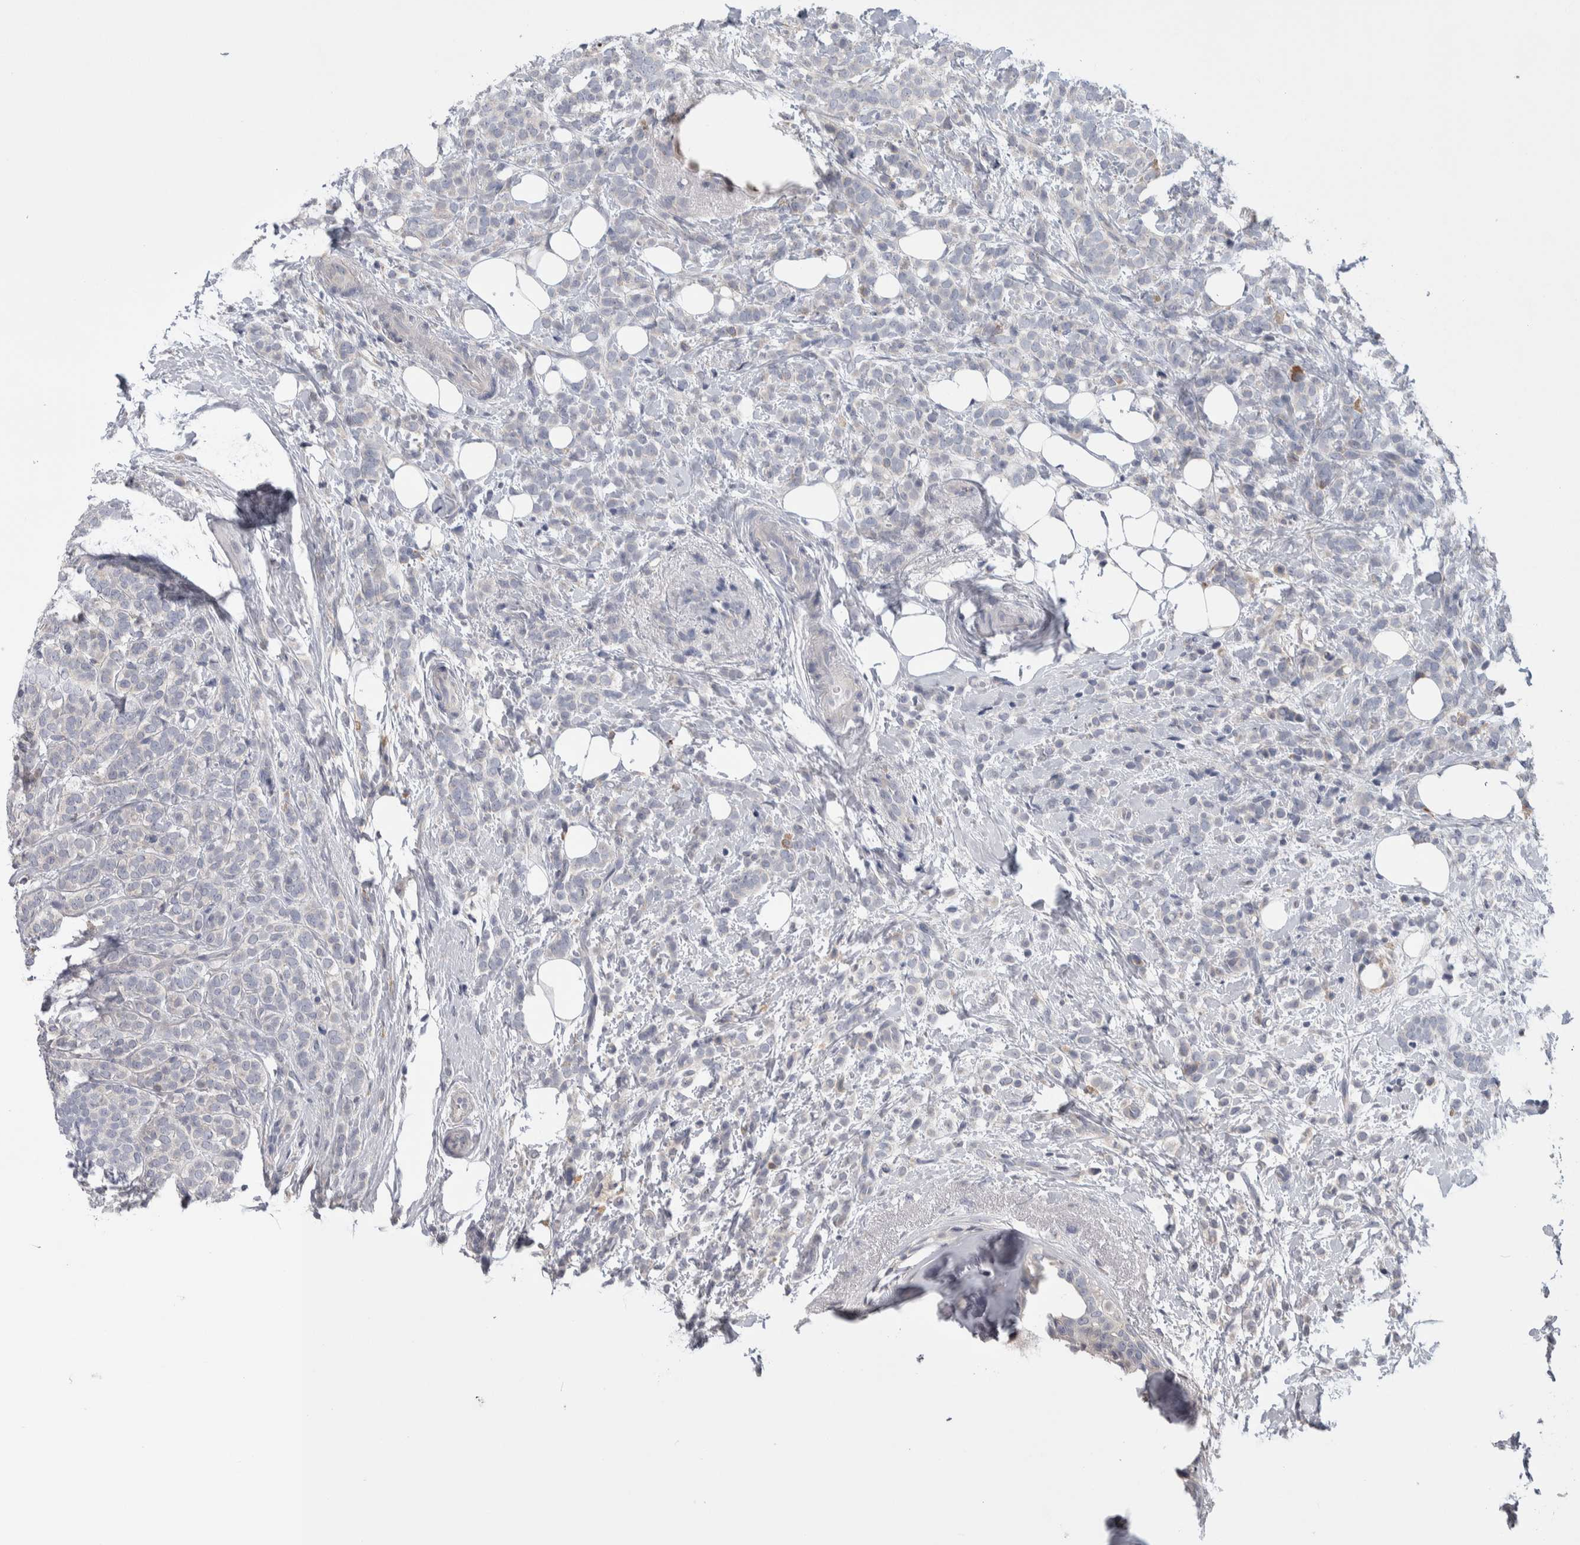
{"staining": {"intensity": "negative", "quantity": "none", "location": "none"}, "tissue": "breast cancer", "cell_type": "Tumor cells", "image_type": "cancer", "snomed": [{"axis": "morphology", "description": "Lobular carcinoma"}, {"axis": "topography", "description": "Breast"}], "caption": "Tumor cells show no significant protein expression in breast cancer.", "gene": "IBTK", "patient": {"sex": "female", "age": 50}}